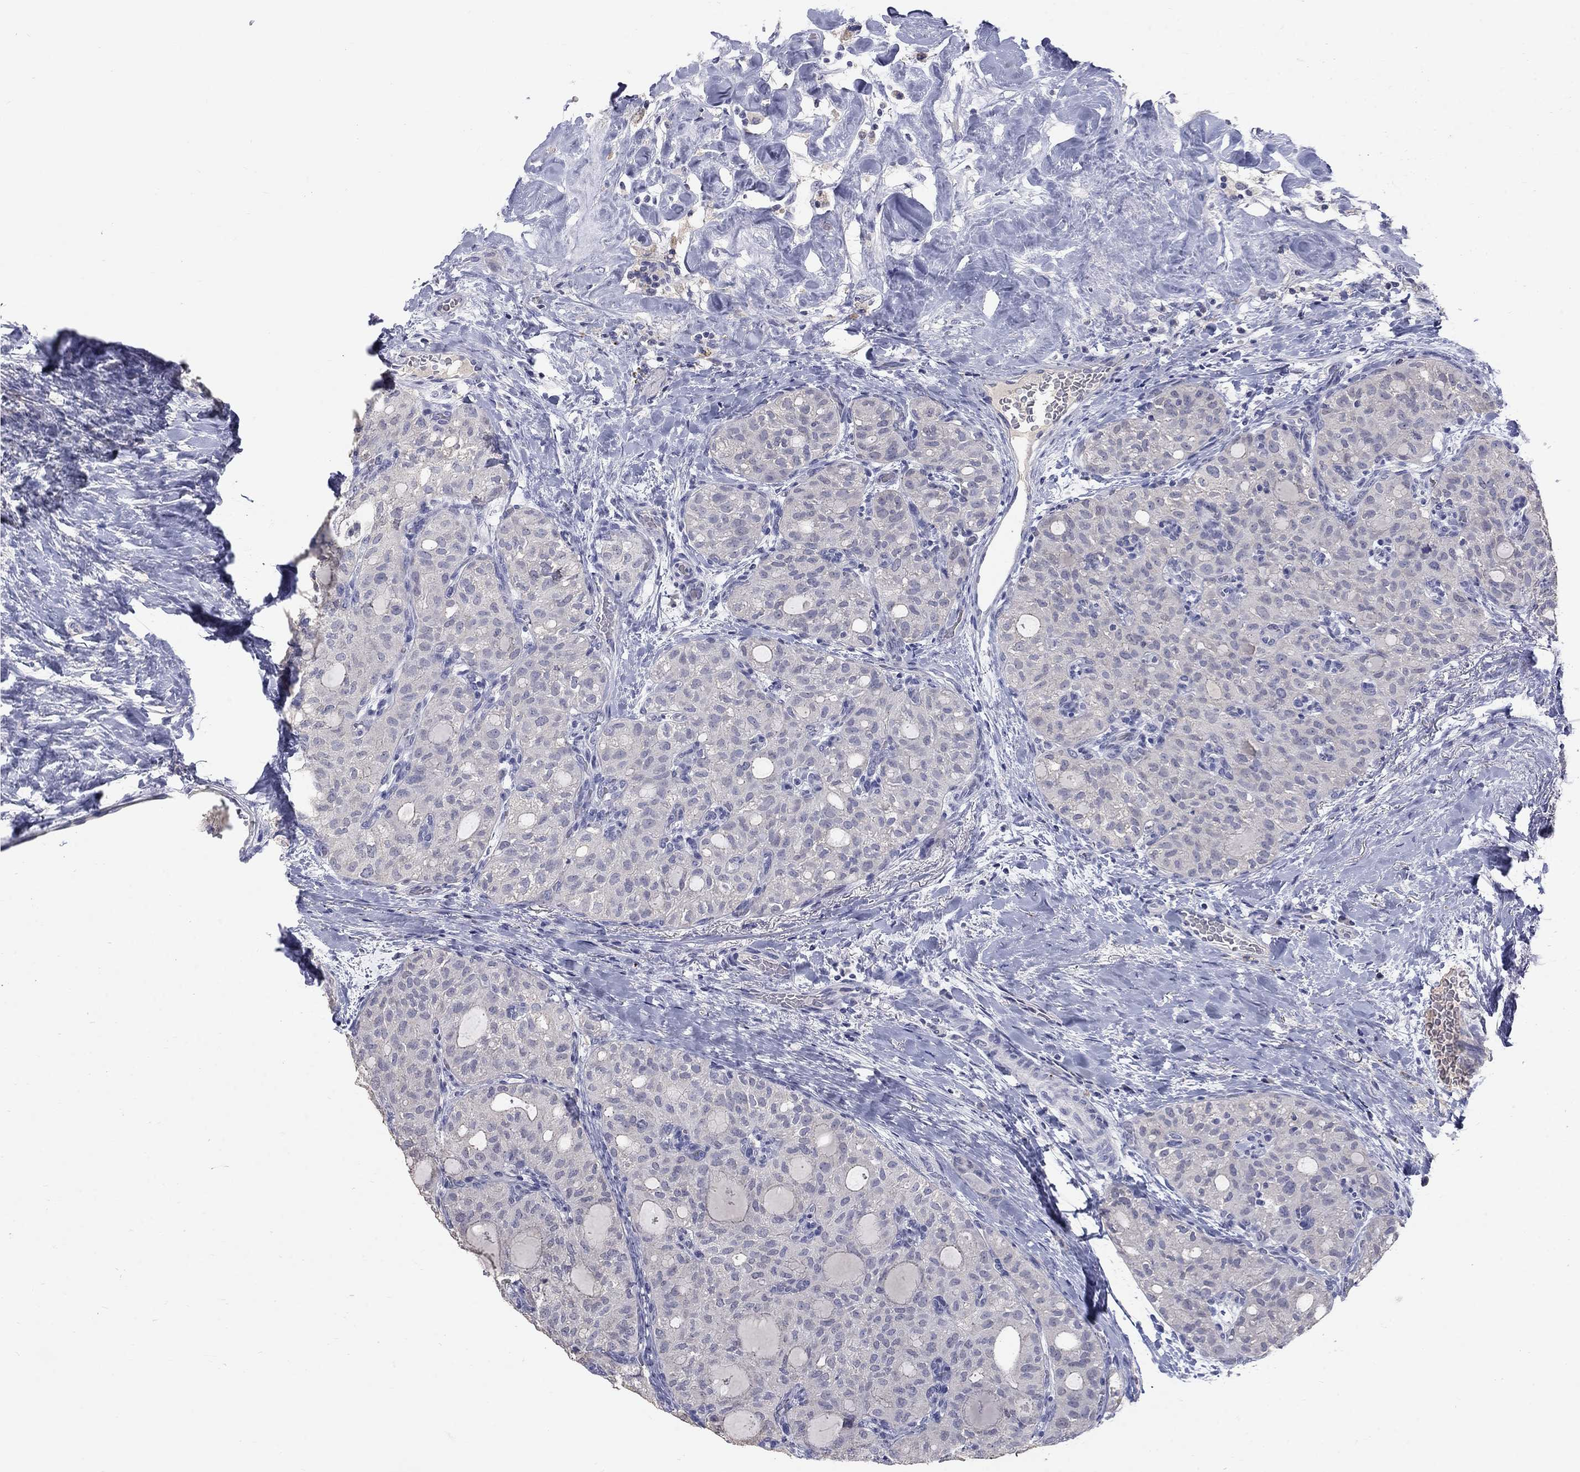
{"staining": {"intensity": "negative", "quantity": "none", "location": "none"}, "tissue": "thyroid cancer", "cell_type": "Tumor cells", "image_type": "cancer", "snomed": [{"axis": "morphology", "description": "Follicular adenoma carcinoma, NOS"}, {"axis": "topography", "description": "Thyroid gland"}], "caption": "Tumor cells are negative for brown protein staining in thyroid cancer.", "gene": "PTH1R", "patient": {"sex": "male", "age": 75}}